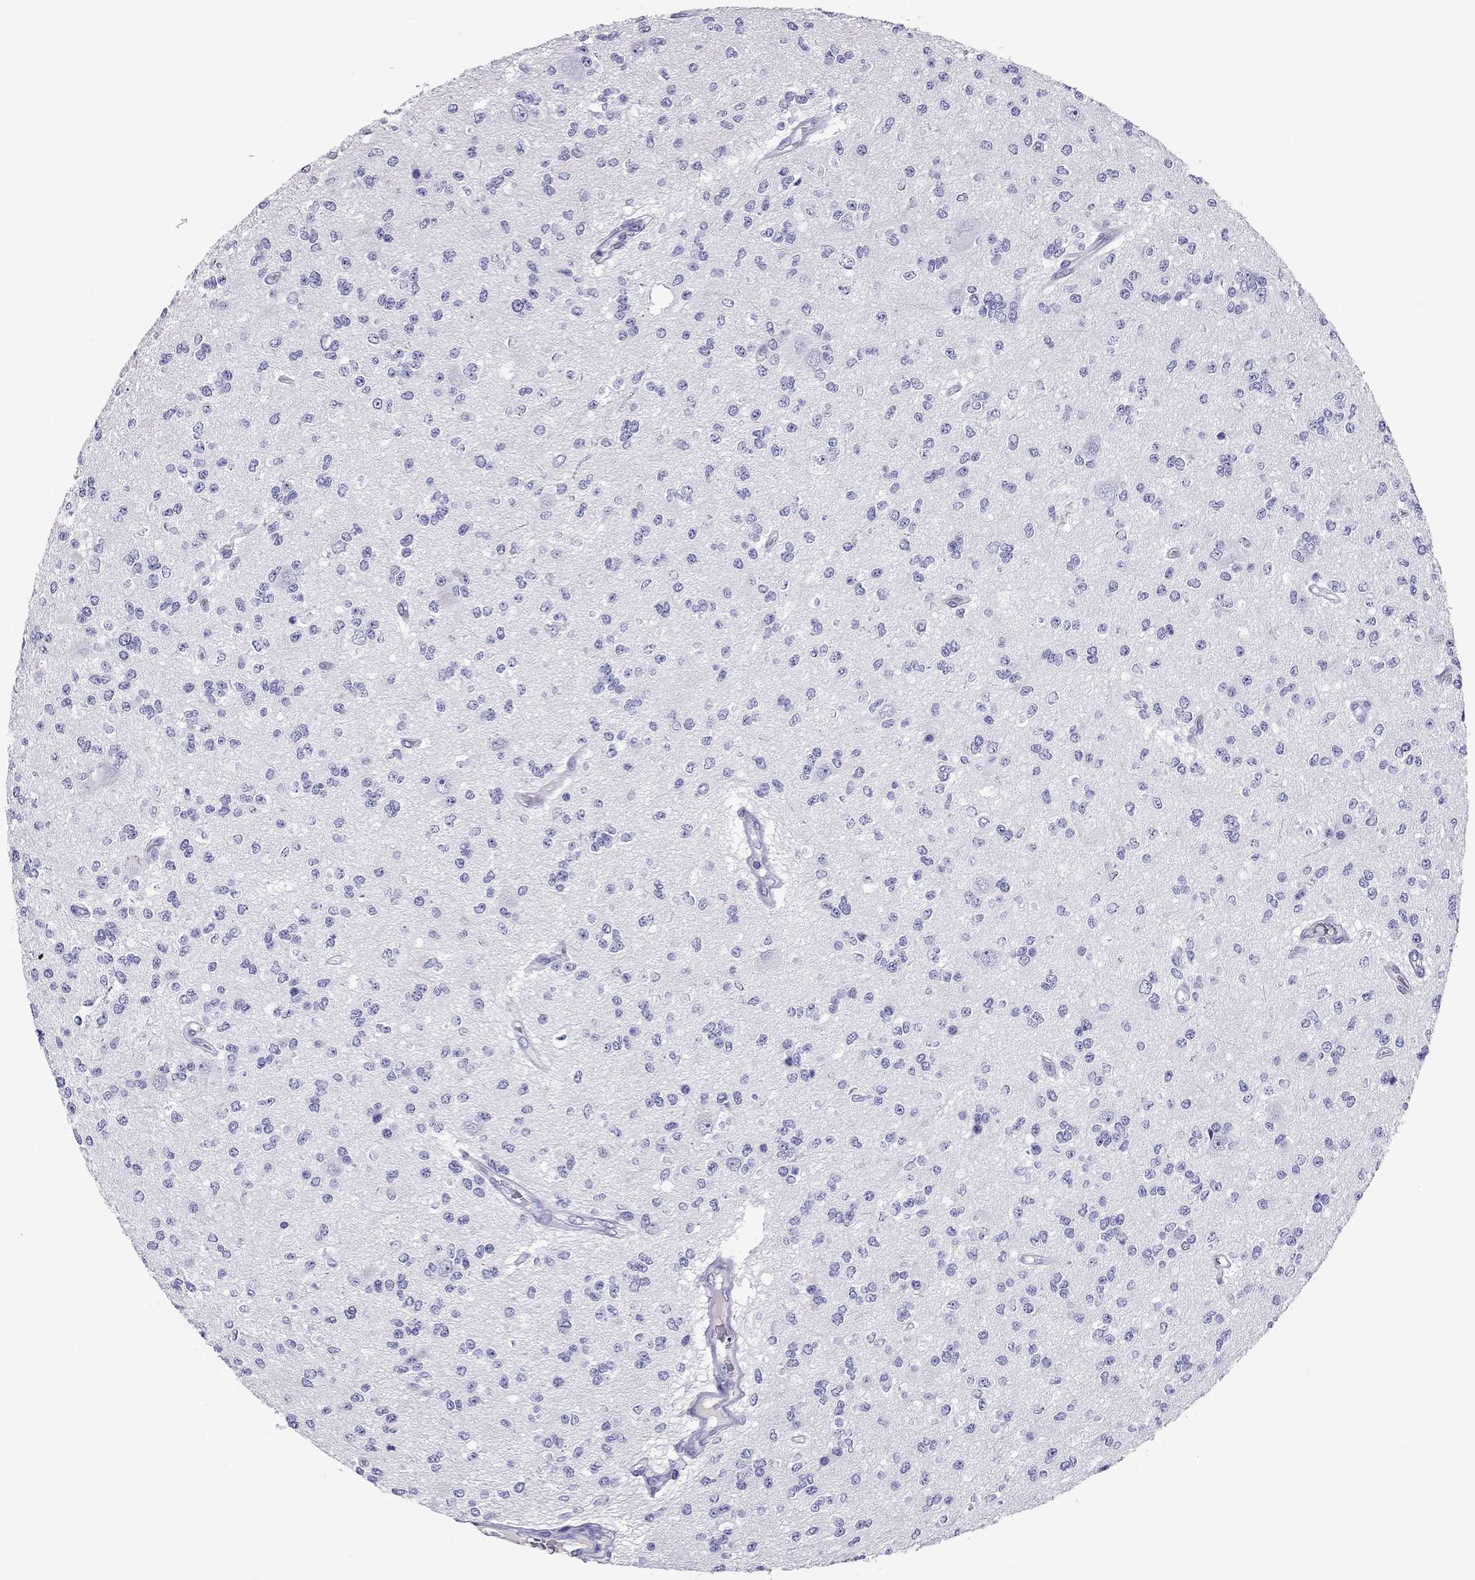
{"staining": {"intensity": "negative", "quantity": "none", "location": "none"}, "tissue": "glioma", "cell_type": "Tumor cells", "image_type": "cancer", "snomed": [{"axis": "morphology", "description": "Glioma, malignant, Low grade"}, {"axis": "topography", "description": "Brain"}], "caption": "Immunohistochemical staining of human malignant low-grade glioma displays no significant expression in tumor cells.", "gene": "SCART1", "patient": {"sex": "male", "age": 67}}